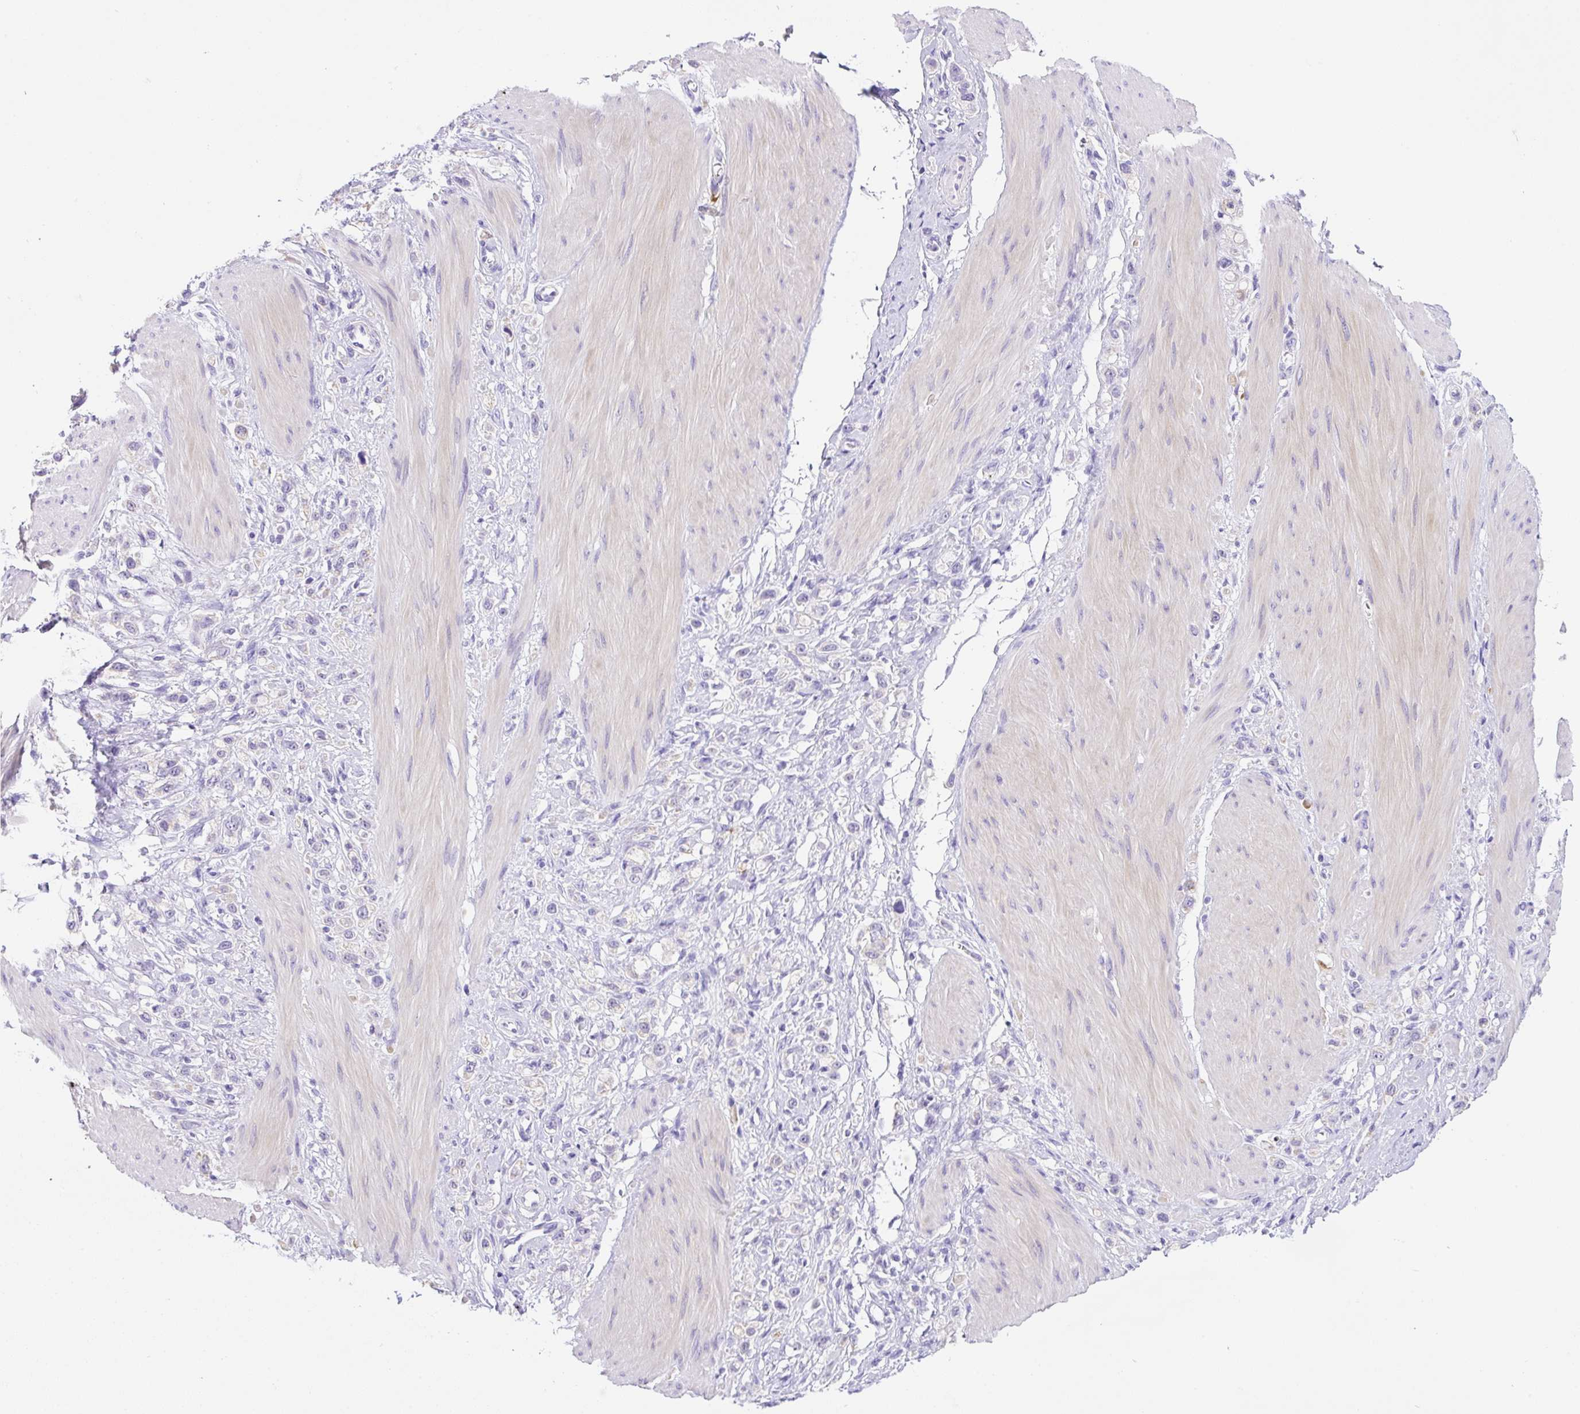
{"staining": {"intensity": "negative", "quantity": "none", "location": "none"}, "tissue": "stomach cancer", "cell_type": "Tumor cells", "image_type": "cancer", "snomed": [{"axis": "morphology", "description": "Adenocarcinoma, NOS"}, {"axis": "topography", "description": "Stomach"}], "caption": "Tumor cells show no significant expression in adenocarcinoma (stomach). The staining was performed using DAB (3,3'-diaminobenzidine) to visualize the protein expression in brown, while the nuclei were stained in blue with hematoxylin (Magnification: 20x).", "gene": "NDST3", "patient": {"sex": "female", "age": 65}}